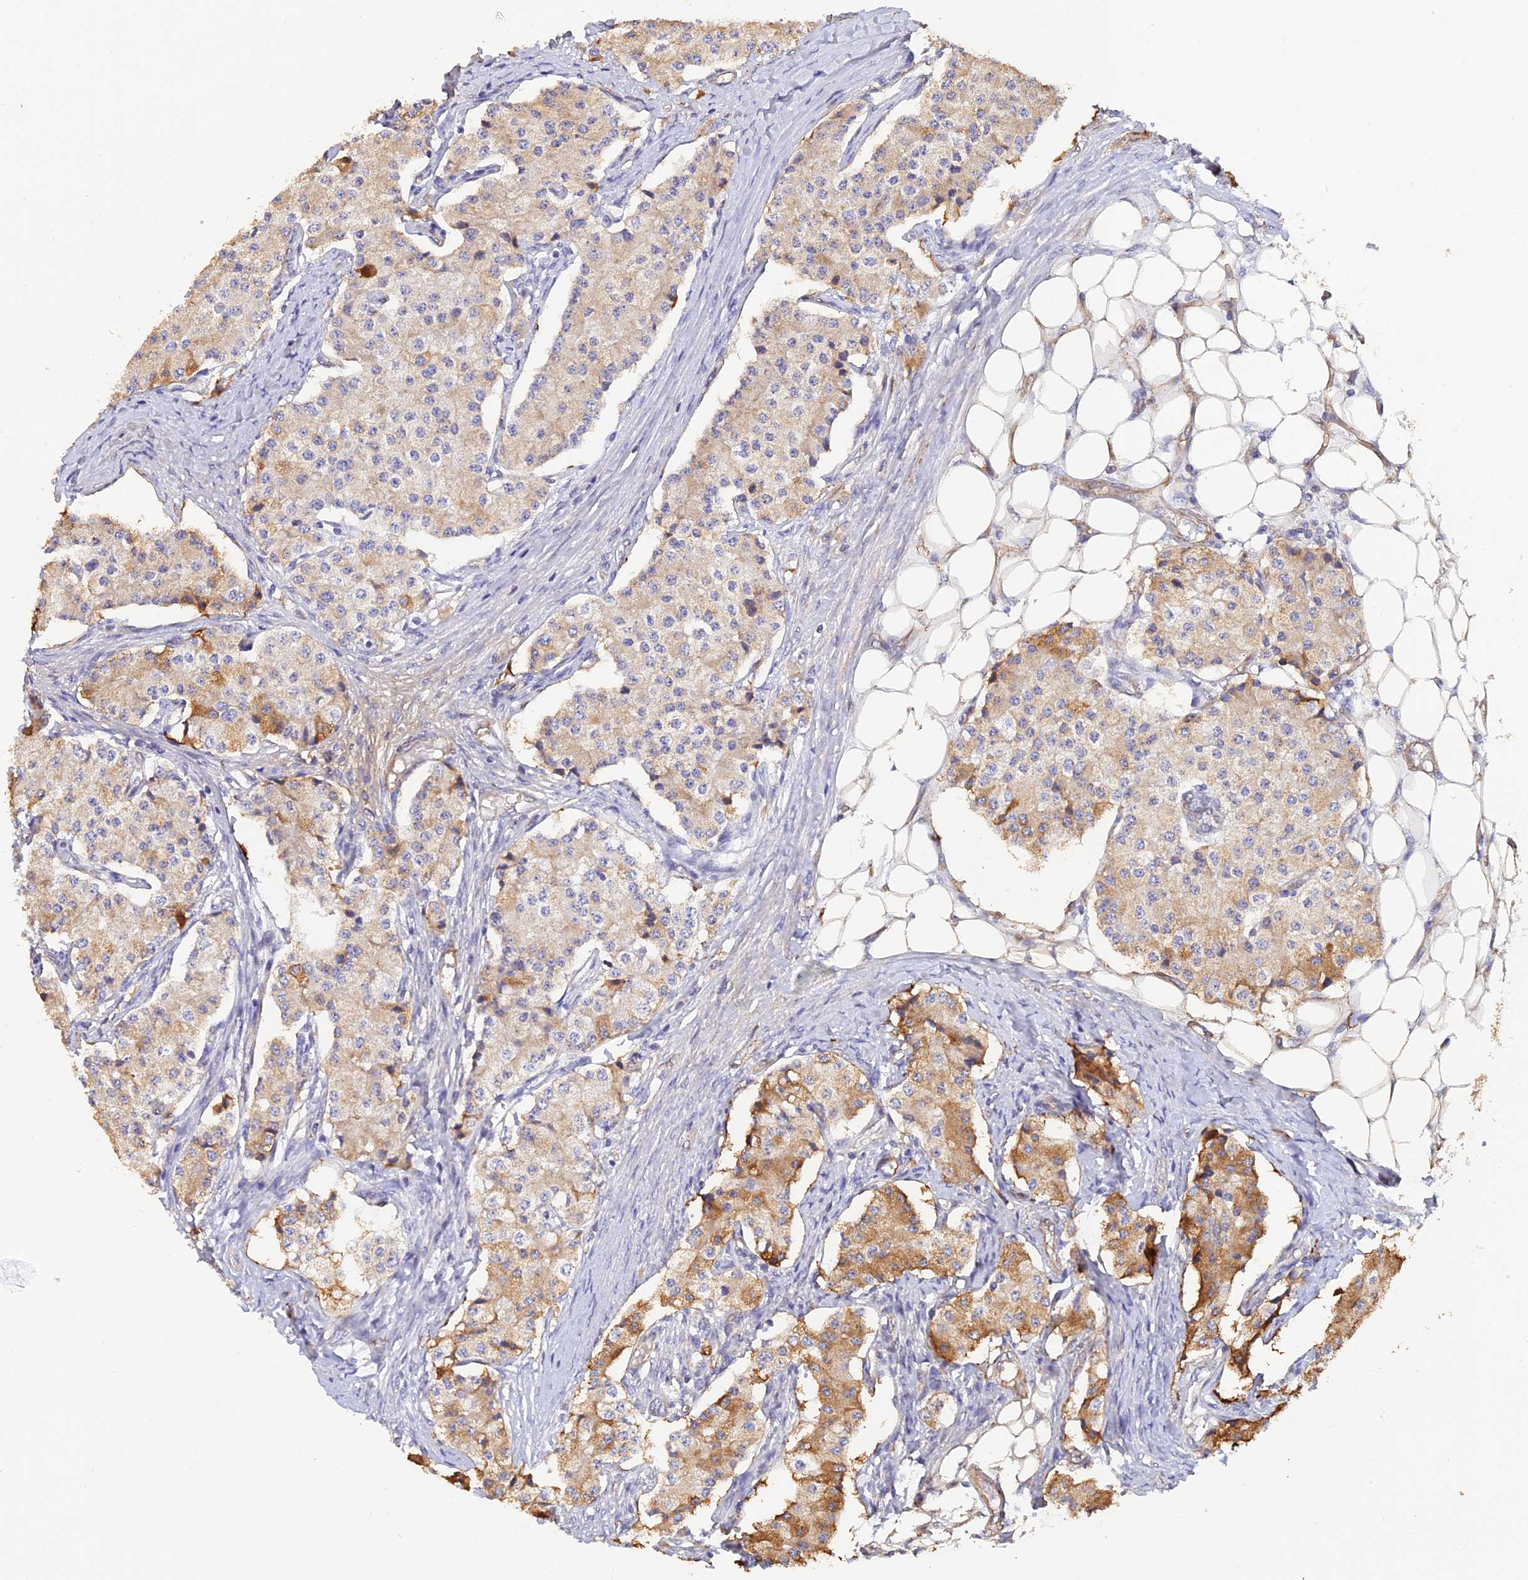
{"staining": {"intensity": "moderate", "quantity": "<25%", "location": "cytoplasmic/membranous"}, "tissue": "carcinoid", "cell_type": "Tumor cells", "image_type": "cancer", "snomed": [{"axis": "morphology", "description": "Carcinoid, malignant, NOS"}, {"axis": "topography", "description": "Colon"}], "caption": "This micrograph displays carcinoid (malignant) stained with IHC to label a protein in brown. The cytoplasmic/membranous of tumor cells show moderate positivity for the protein. Nuclei are counter-stained blue.", "gene": "ALDH1L2", "patient": {"sex": "female", "age": 52}}